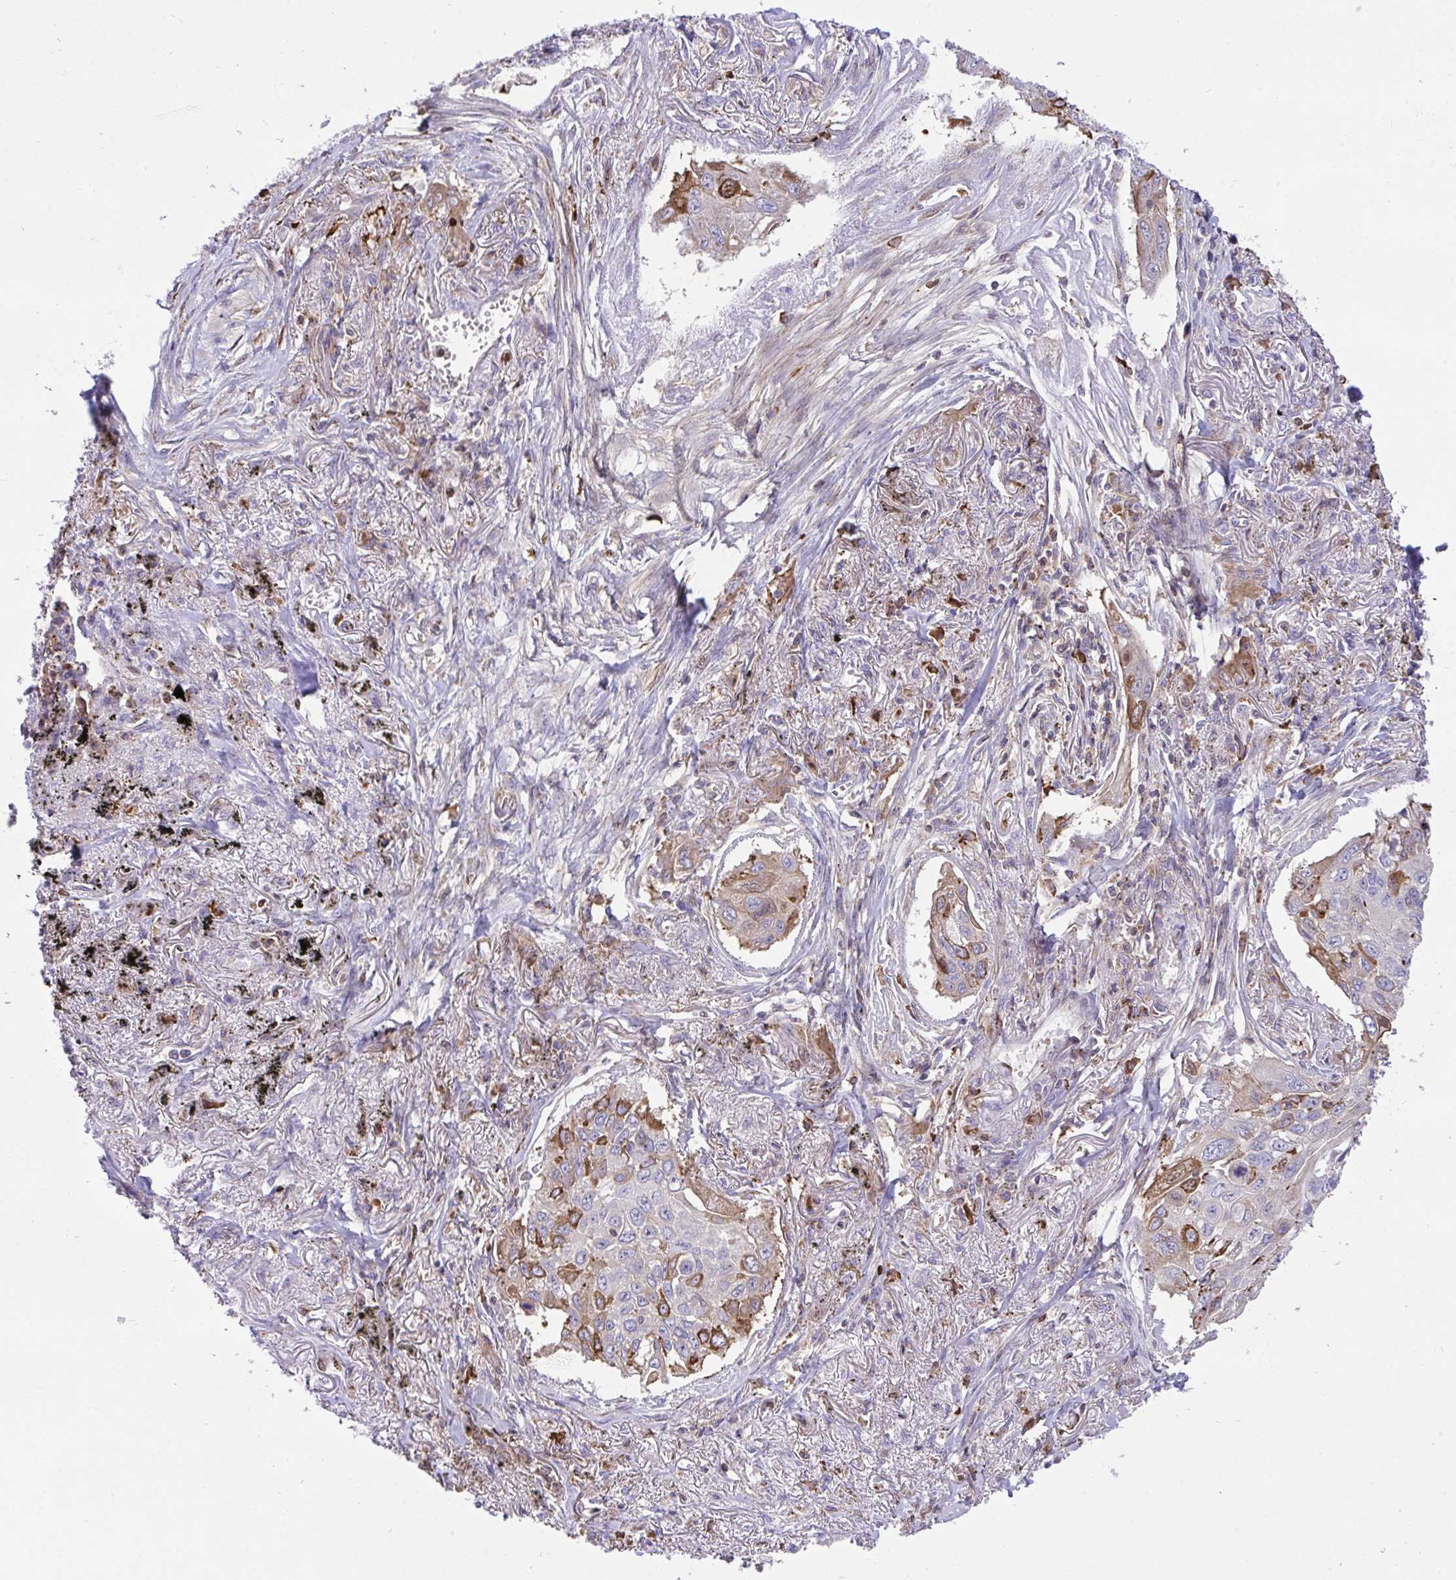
{"staining": {"intensity": "moderate", "quantity": "<25%", "location": "cytoplasmic/membranous"}, "tissue": "lung cancer", "cell_type": "Tumor cells", "image_type": "cancer", "snomed": [{"axis": "morphology", "description": "Squamous cell carcinoma, NOS"}, {"axis": "topography", "description": "Lung"}], "caption": "Immunohistochemistry (IHC) image of lung squamous cell carcinoma stained for a protein (brown), which reveals low levels of moderate cytoplasmic/membranous positivity in approximately <25% of tumor cells.", "gene": "PPIH", "patient": {"sex": "male", "age": 75}}